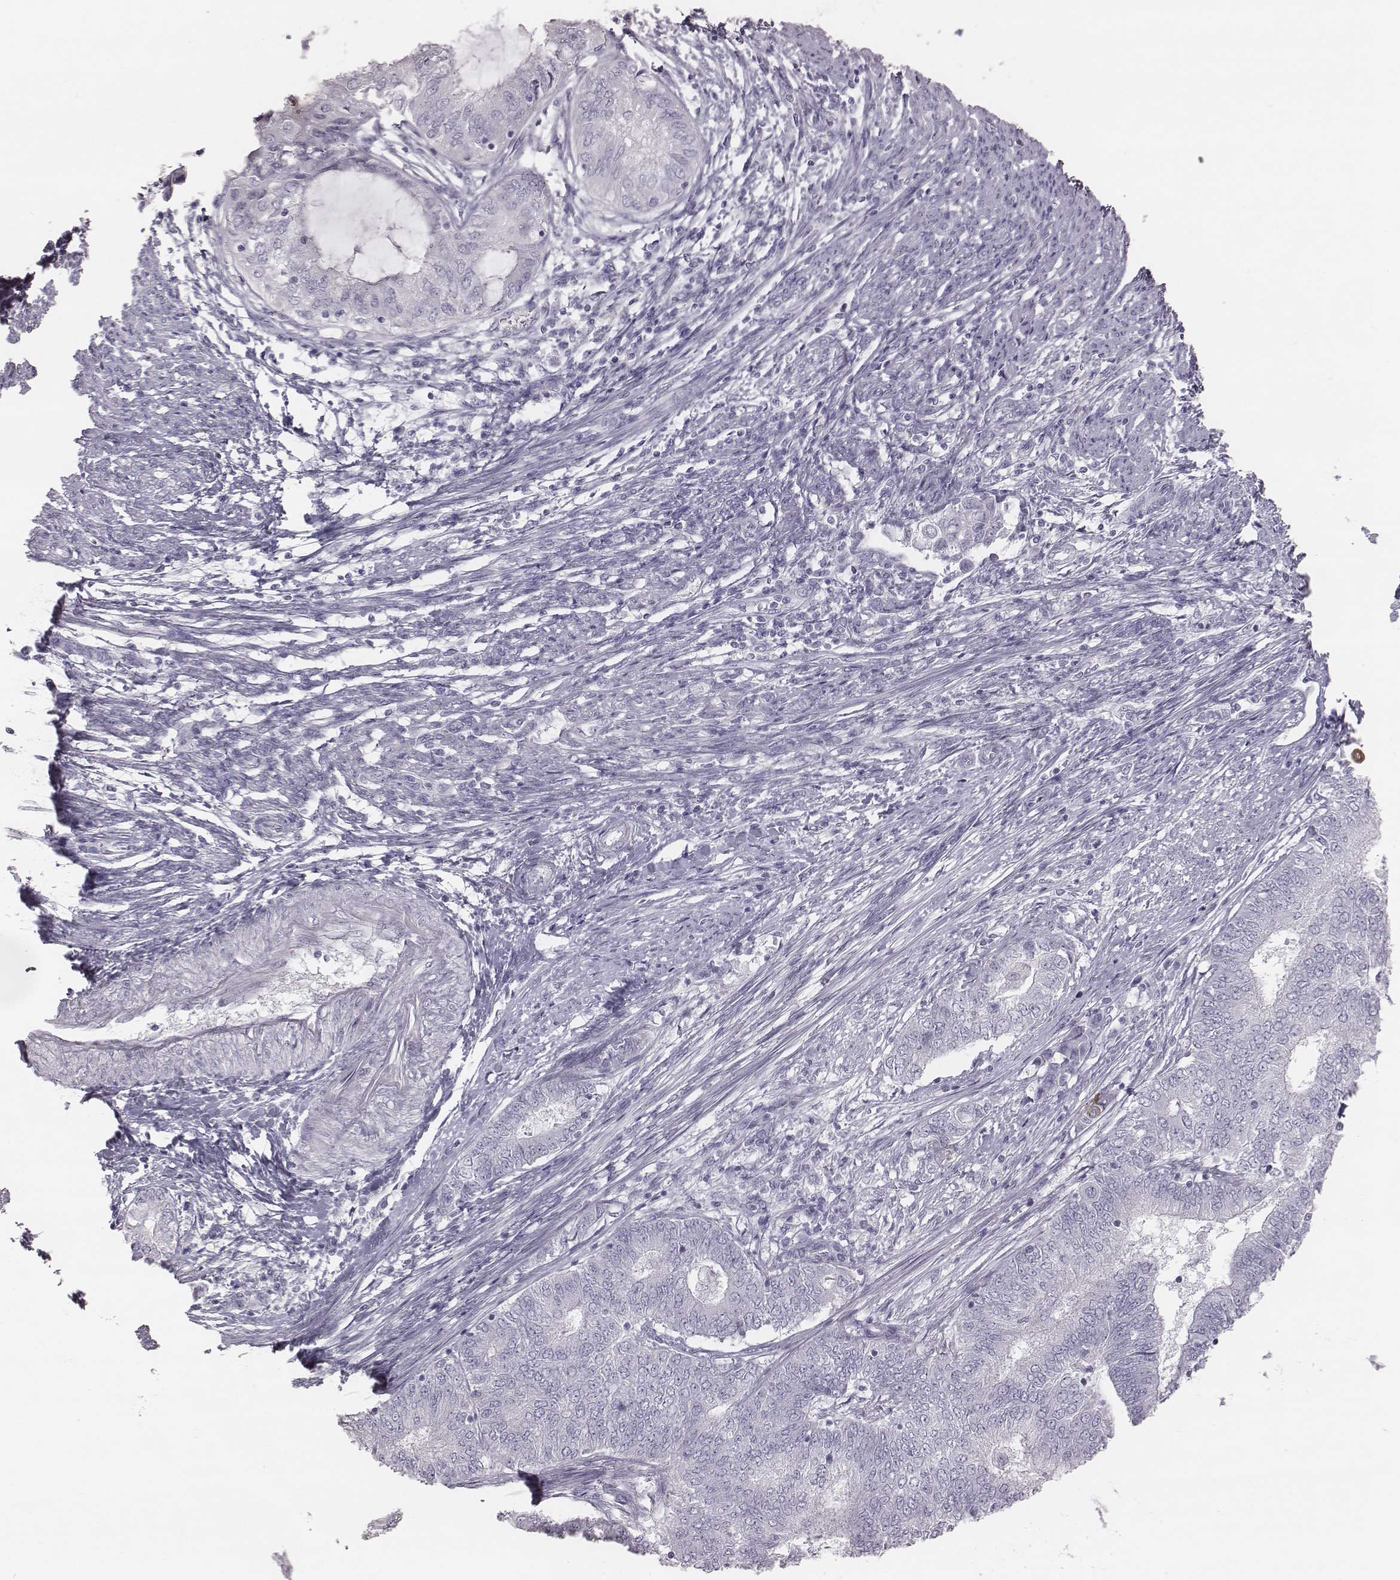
{"staining": {"intensity": "negative", "quantity": "none", "location": "none"}, "tissue": "endometrial cancer", "cell_type": "Tumor cells", "image_type": "cancer", "snomed": [{"axis": "morphology", "description": "Adenocarcinoma, NOS"}, {"axis": "topography", "description": "Endometrium"}], "caption": "Immunohistochemistry (IHC) image of neoplastic tissue: endometrial cancer stained with DAB demonstrates no significant protein positivity in tumor cells.", "gene": "C6orf58", "patient": {"sex": "female", "age": 62}}